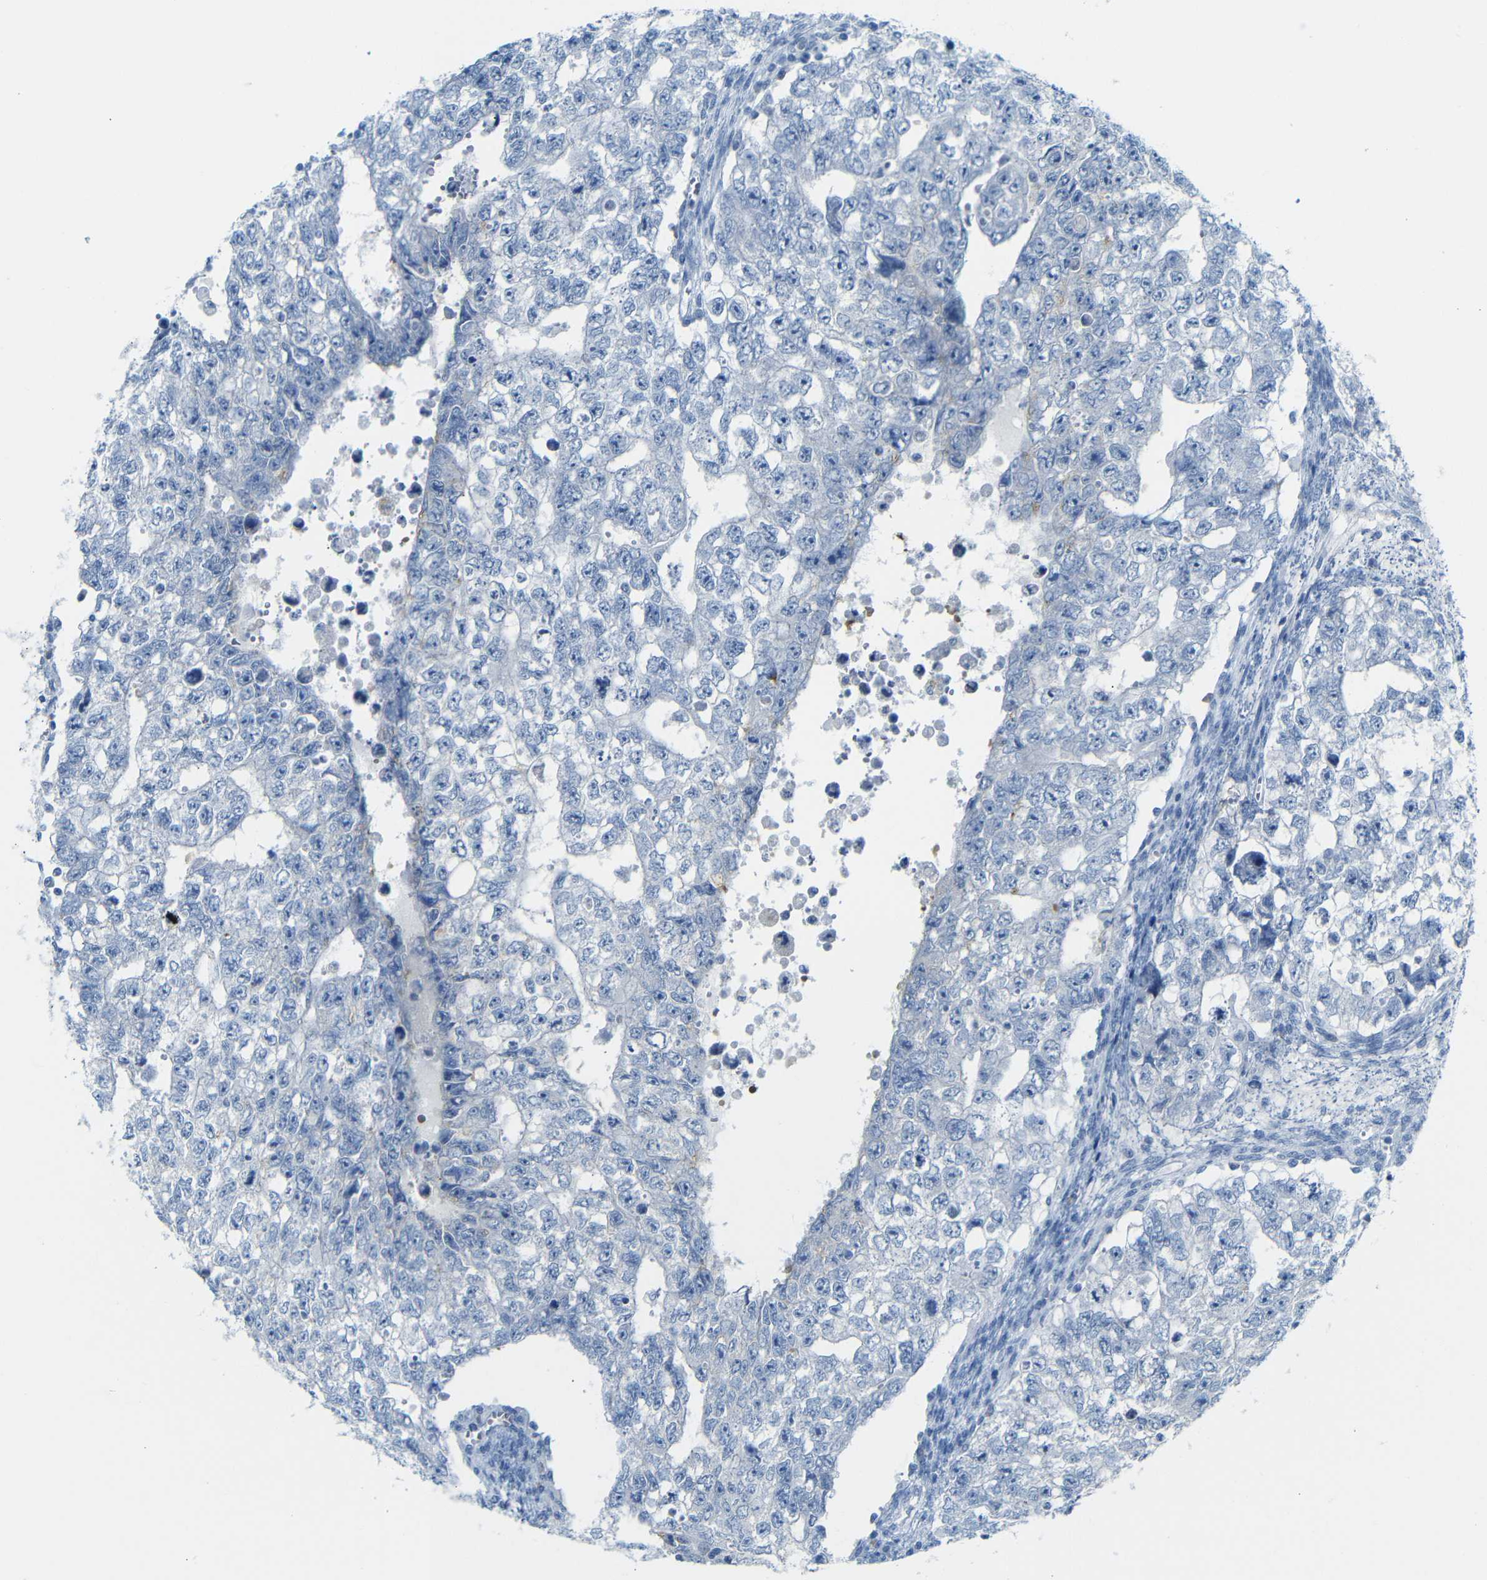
{"staining": {"intensity": "negative", "quantity": "none", "location": "none"}, "tissue": "testis cancer", "cell_type": "Tumor cells", "image_type": "cancer", "snomed": [{"axis": "morphology", "description": "Seminoma, NOS"}, {"axis": "morphology", "description": "Carcinoma, Embryonal, NOS"}, {"axis": "topography", "description": "Testis"}], "caption": "Immunohistochemical staining of seminoma (testis) displays no significant positivity in tumor cells.", "gene": "FCRL1", "patient": {"sex": "male", "age": 38}}